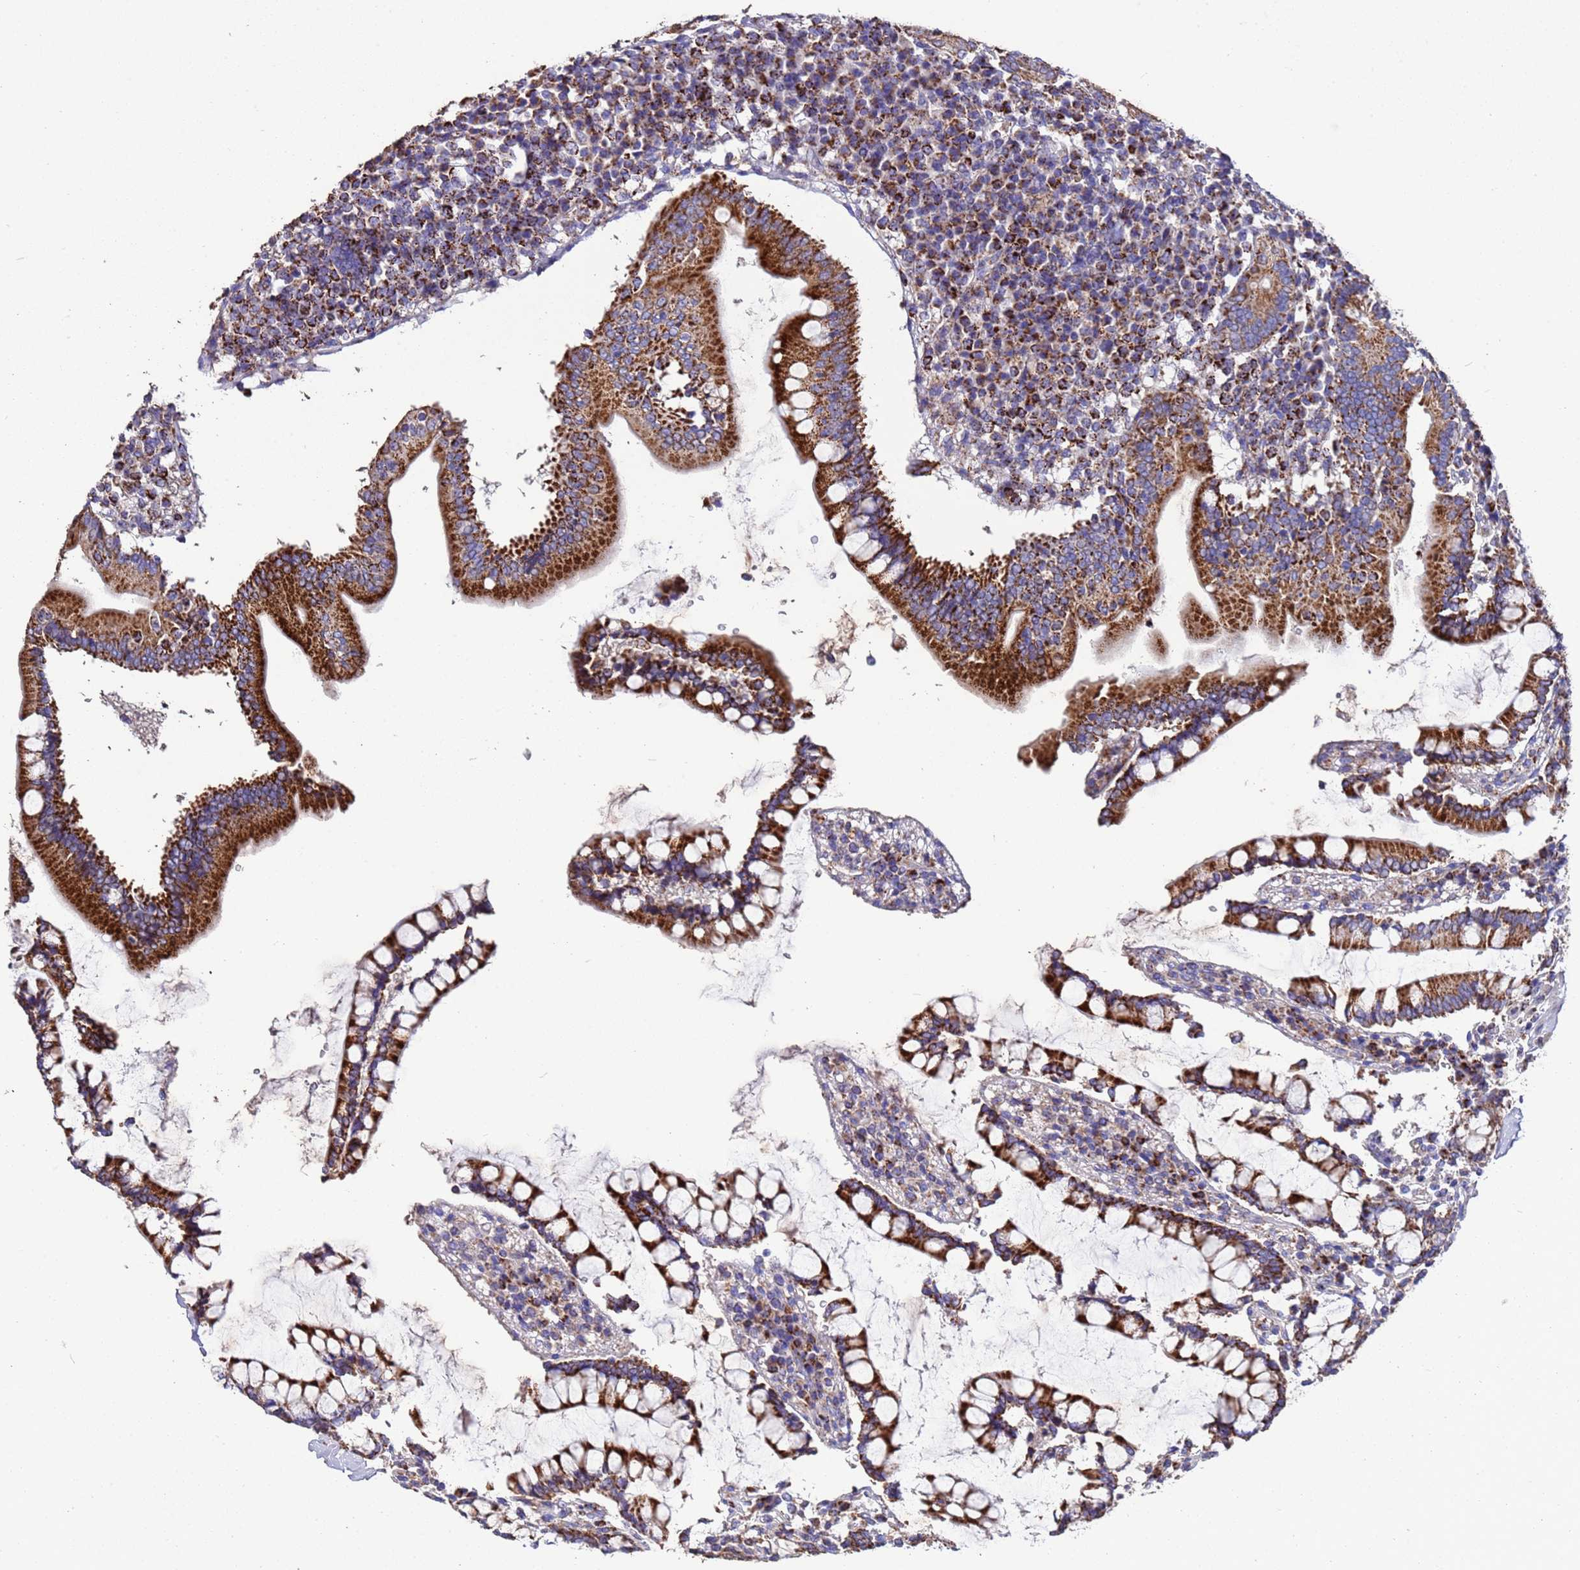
{"staining": {"intensity": "weak", "quantity": "<25%", "location": "cytoplasmic/membranous"}, "tissue": "colon", "cell_type": "Endothelial cells", "image_type": "normal", "snomed": [{"axis": "morphology", "description": "Normal tissue, NOS"}, {"axis": "topography", "description": "Colon"}], "caption": "High magnification brightfield microscopy of unremarkable colon stained with DAB (brown) and counterstained with hematoxylin (blue): endothelial cells show no significant expression.", "gene": "ZNFX1", "patient": {"sex": "female", "age": 79}}